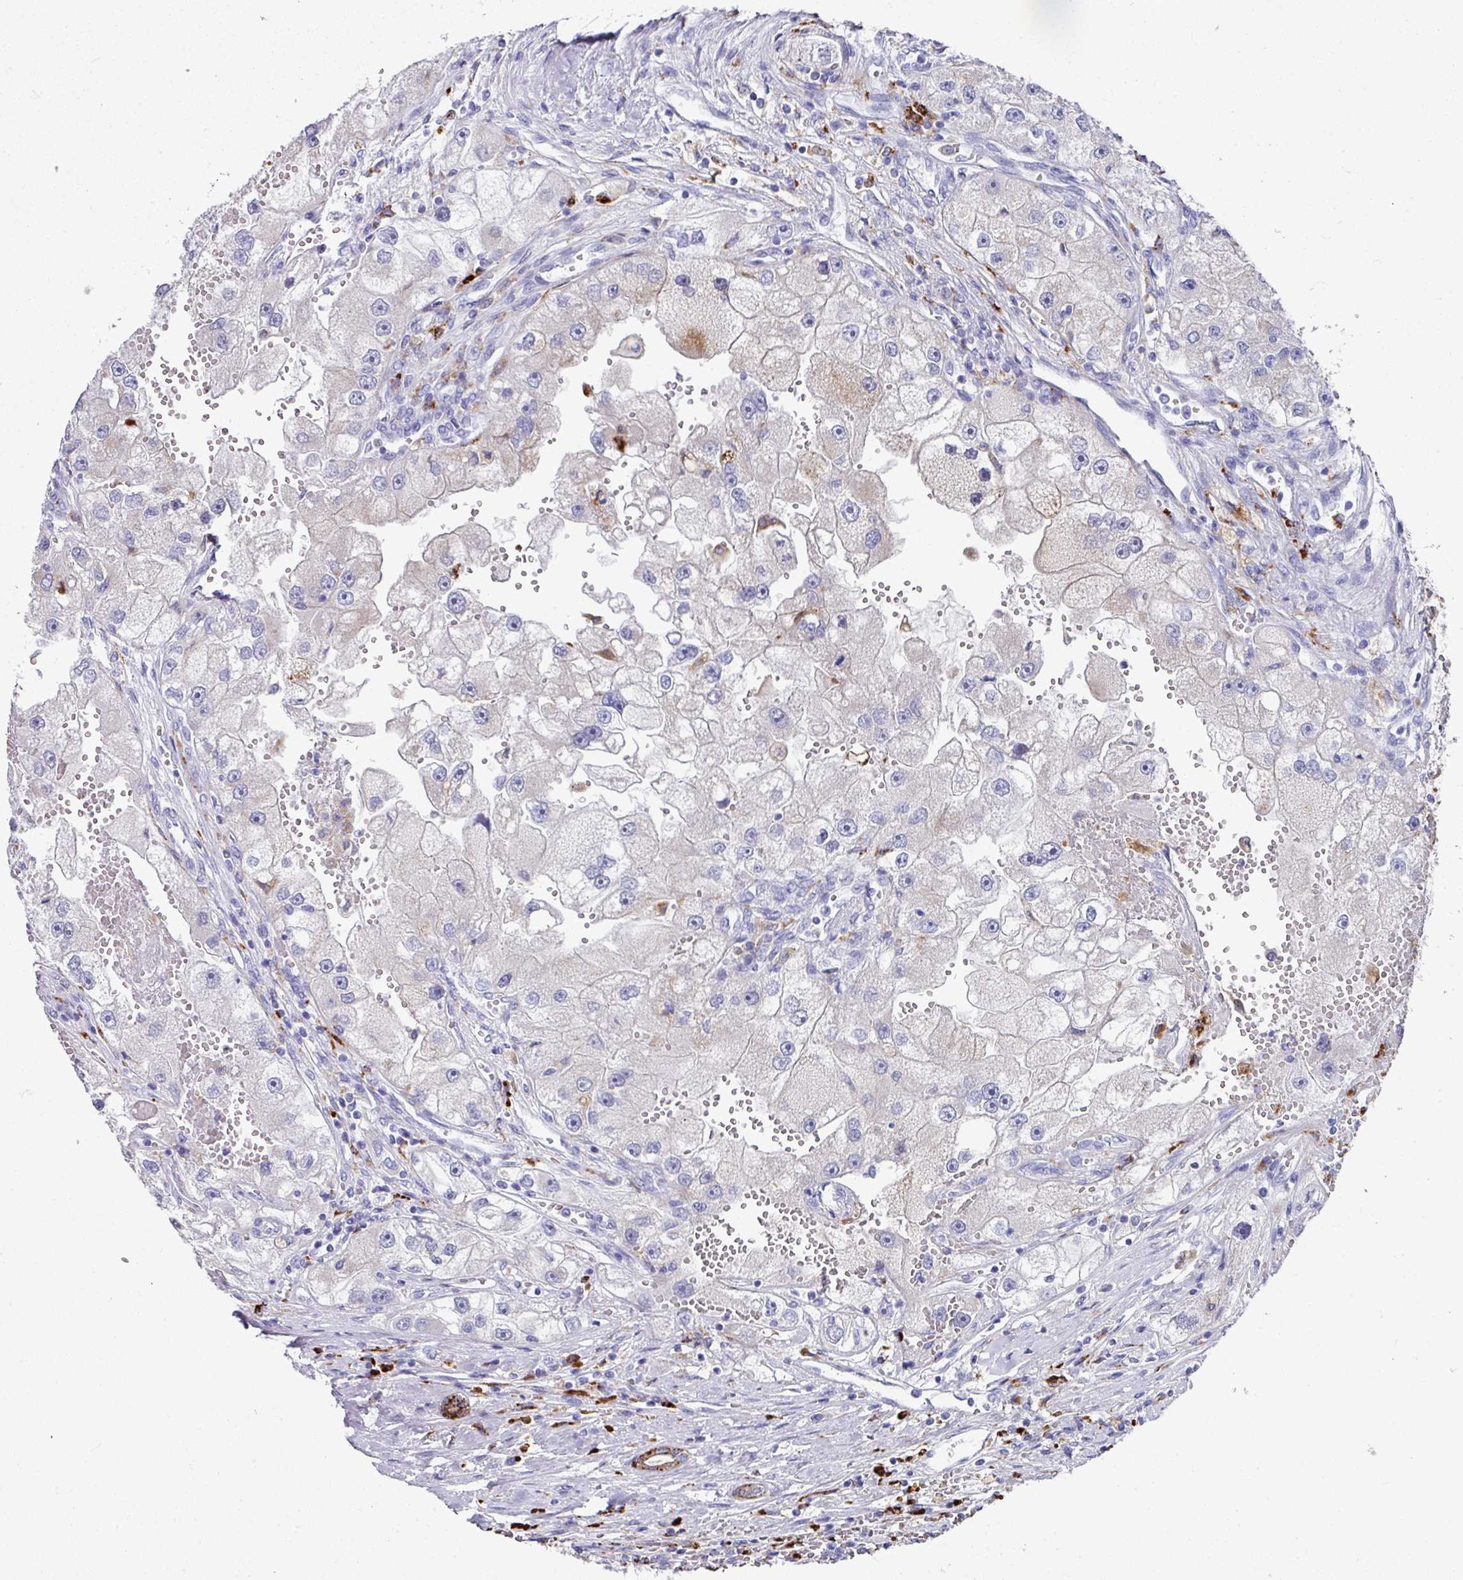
{"staining": {"intensity": "negative", "quantity": "none", "location": "none"}, "tissue": "renal cancer", "cell_type": "Tumor cells", "image_type": "cancer", "snomed": [{"axis": "morphology", "description": "Adenocarcinoma, NOS"}, {"axis": "topography", "description": "Kidney"}], "caption": "Protein analysis of renal adenocarcinoma demonstrates no significant expression in tumor cells. The staining was performed using DAB (3,3'-diaminobenzidine) to visualize the protein expression in brown, while the nuclei were stained in blue with hematoxylin (Magnification: 20x).", "gene": "CPVL", "patient": {"sex": "male", "age": 63}}